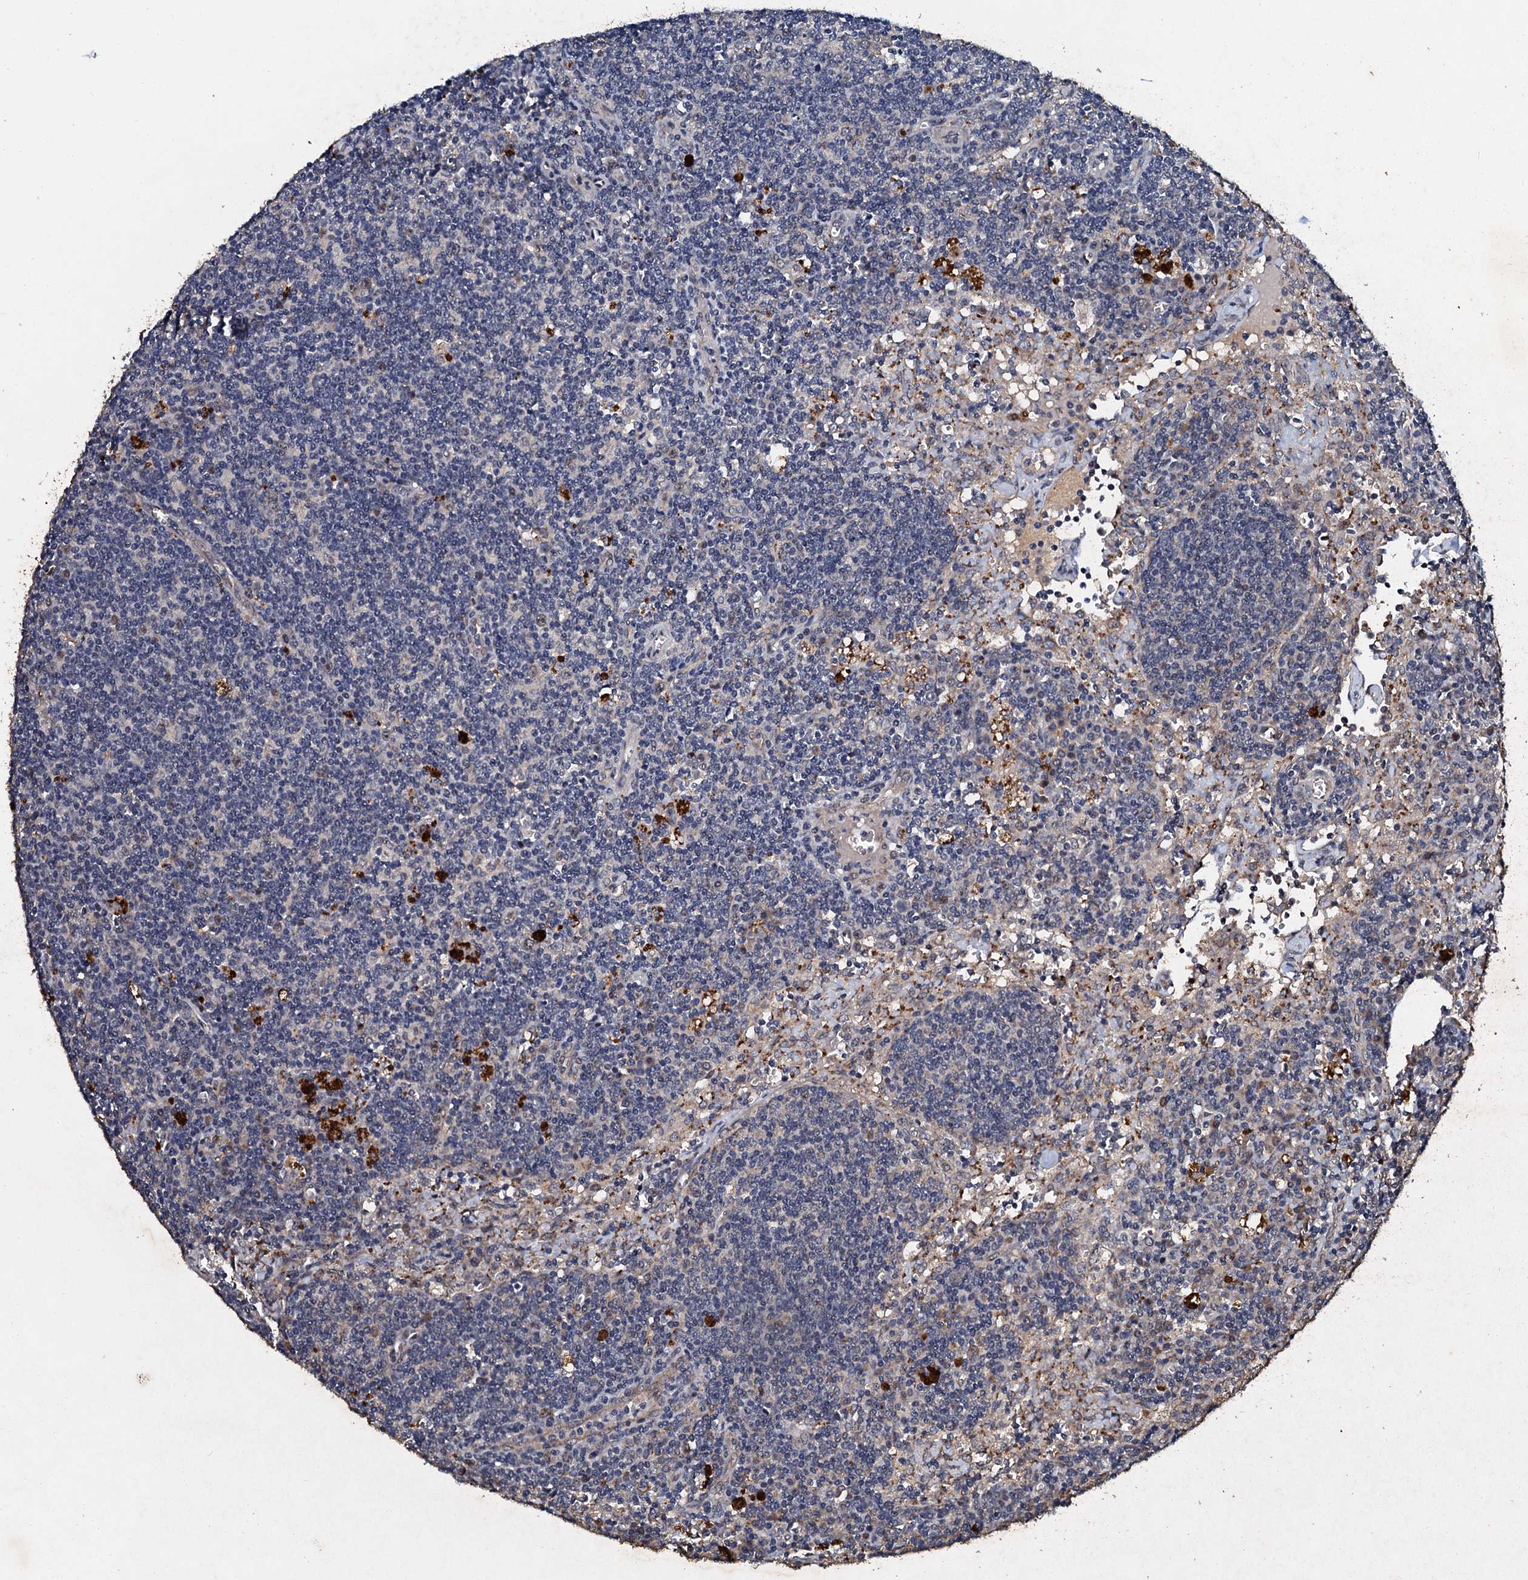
{"staining": {"intensity": "negative", "quantity": "none", "location": "none"}, "tissue": "lymph node", "cell_type": "Germinal center cells", "image_type": "normal", "snomed": [{"axis": "morphology", "description": "Normal tissue, NOS"}, {"axis": "topography", "description": "Lymph node"}], "caption": "A micrograph of lymph node stained for a protein exhibits no brown staining in germinal center cells. (Brightfield microscopy of DAB immunohistochemistry (IHC) at high magnification).", "gene": "ADAMTS10", "patient": {"sex": "male", "age": 58}}